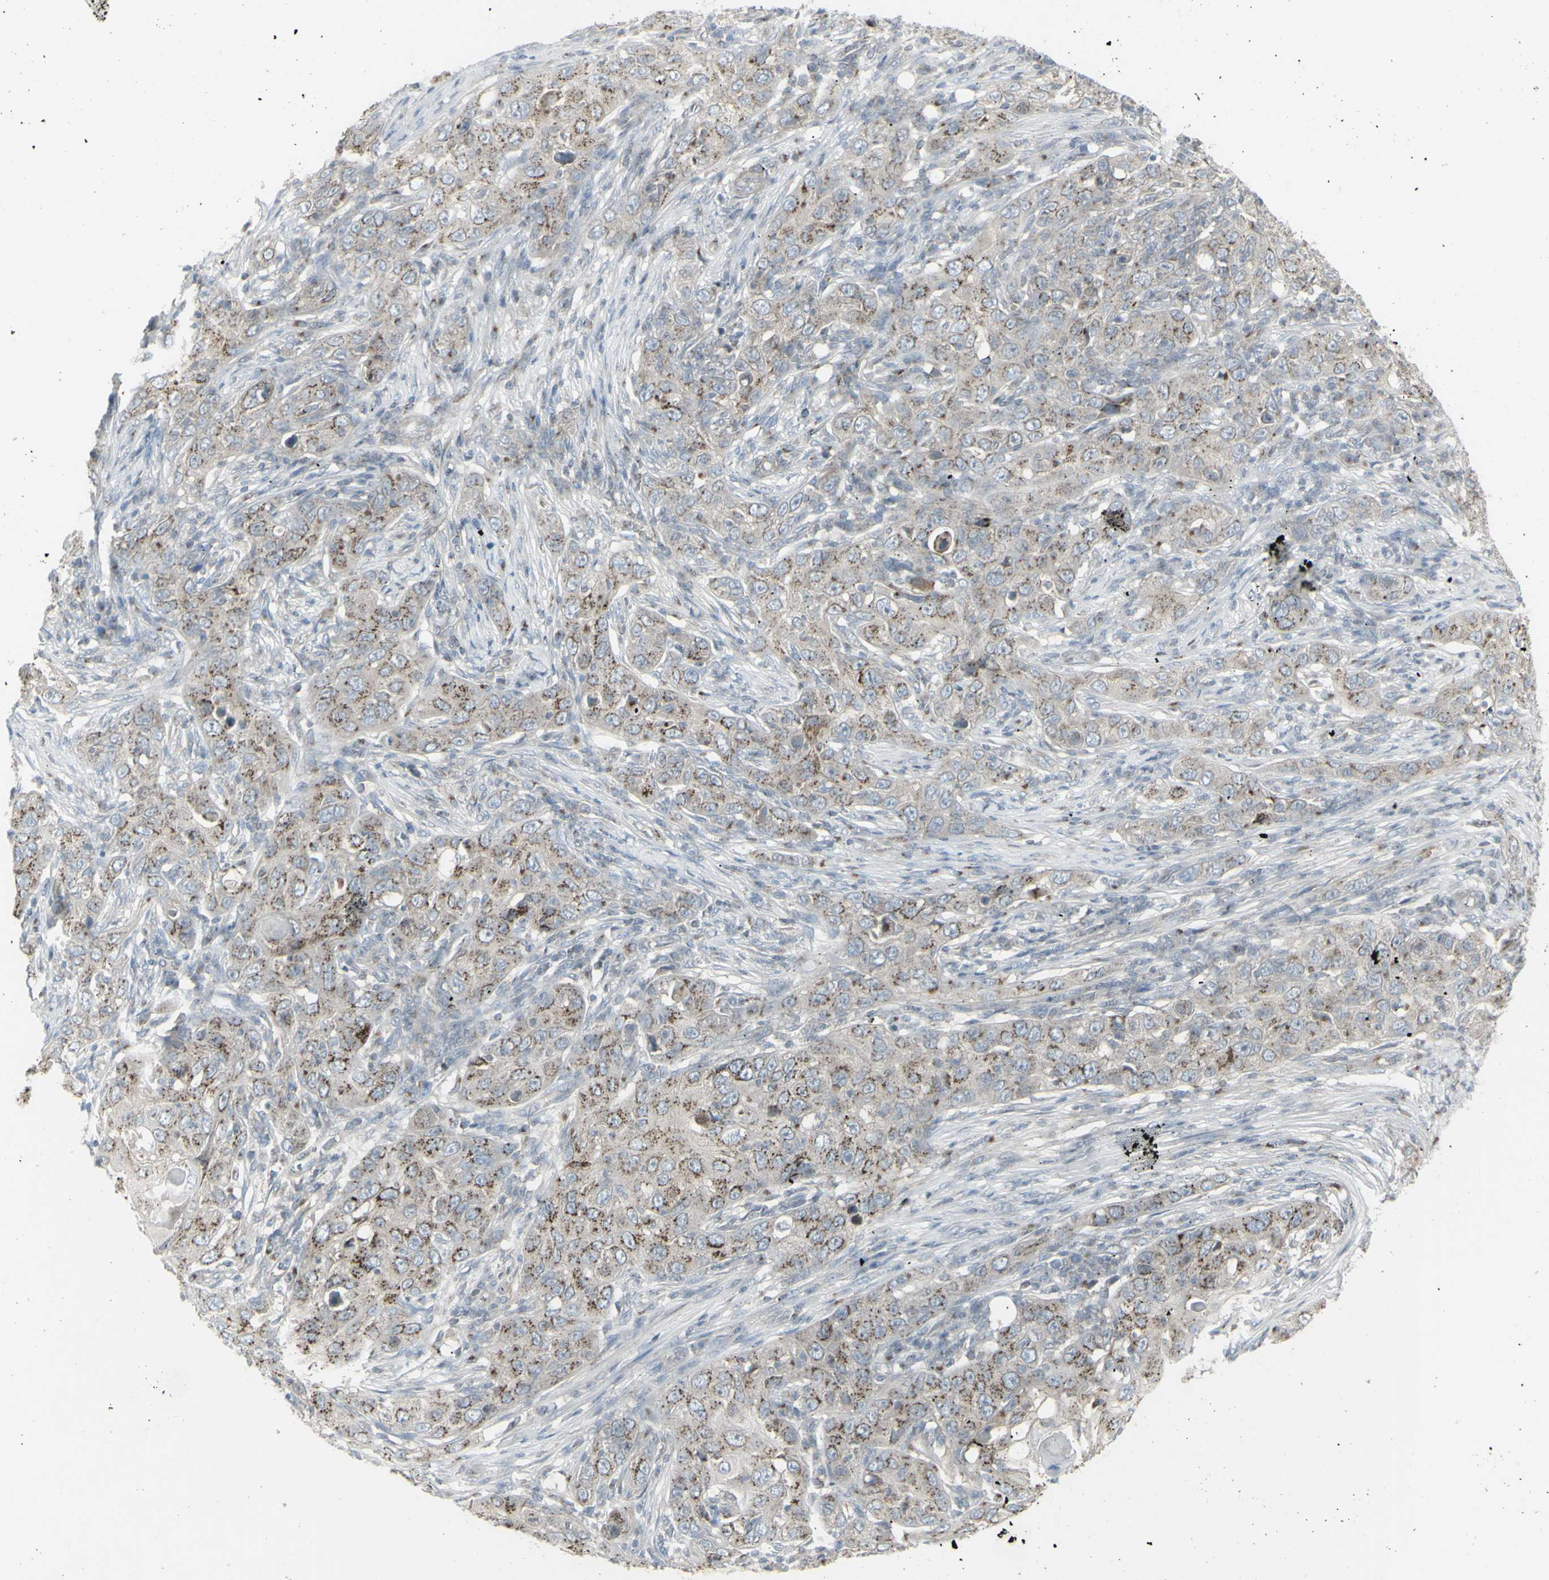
{"staining": {"intensity": "moderate", "quantity": "25%-75%", "location": "cytoplasmic/membranous"}, "tissue": "skin cancer", "cell_type": "Tumor cells", "image_type": "cancer", "snomed": [{"axis": "morphology", "description": "Squamous cell carcinoma, NOS"}, {"axis": "topography", "description": "Skin"}], "caption": "A medium amount of moderate cytoplasmic/membranous positivity is appreciated in about 25%-75% of tumor cells in skin squamous cell carcinoma tissue. The staining is performed using DAB (3,3'-diaminobenzidine) brown chromogen to label protein expression. The nuclei are counter-stained blue using hematoxylin.", "gene": "GALNT6", "patient": {"sex": "female", "age": 88}}